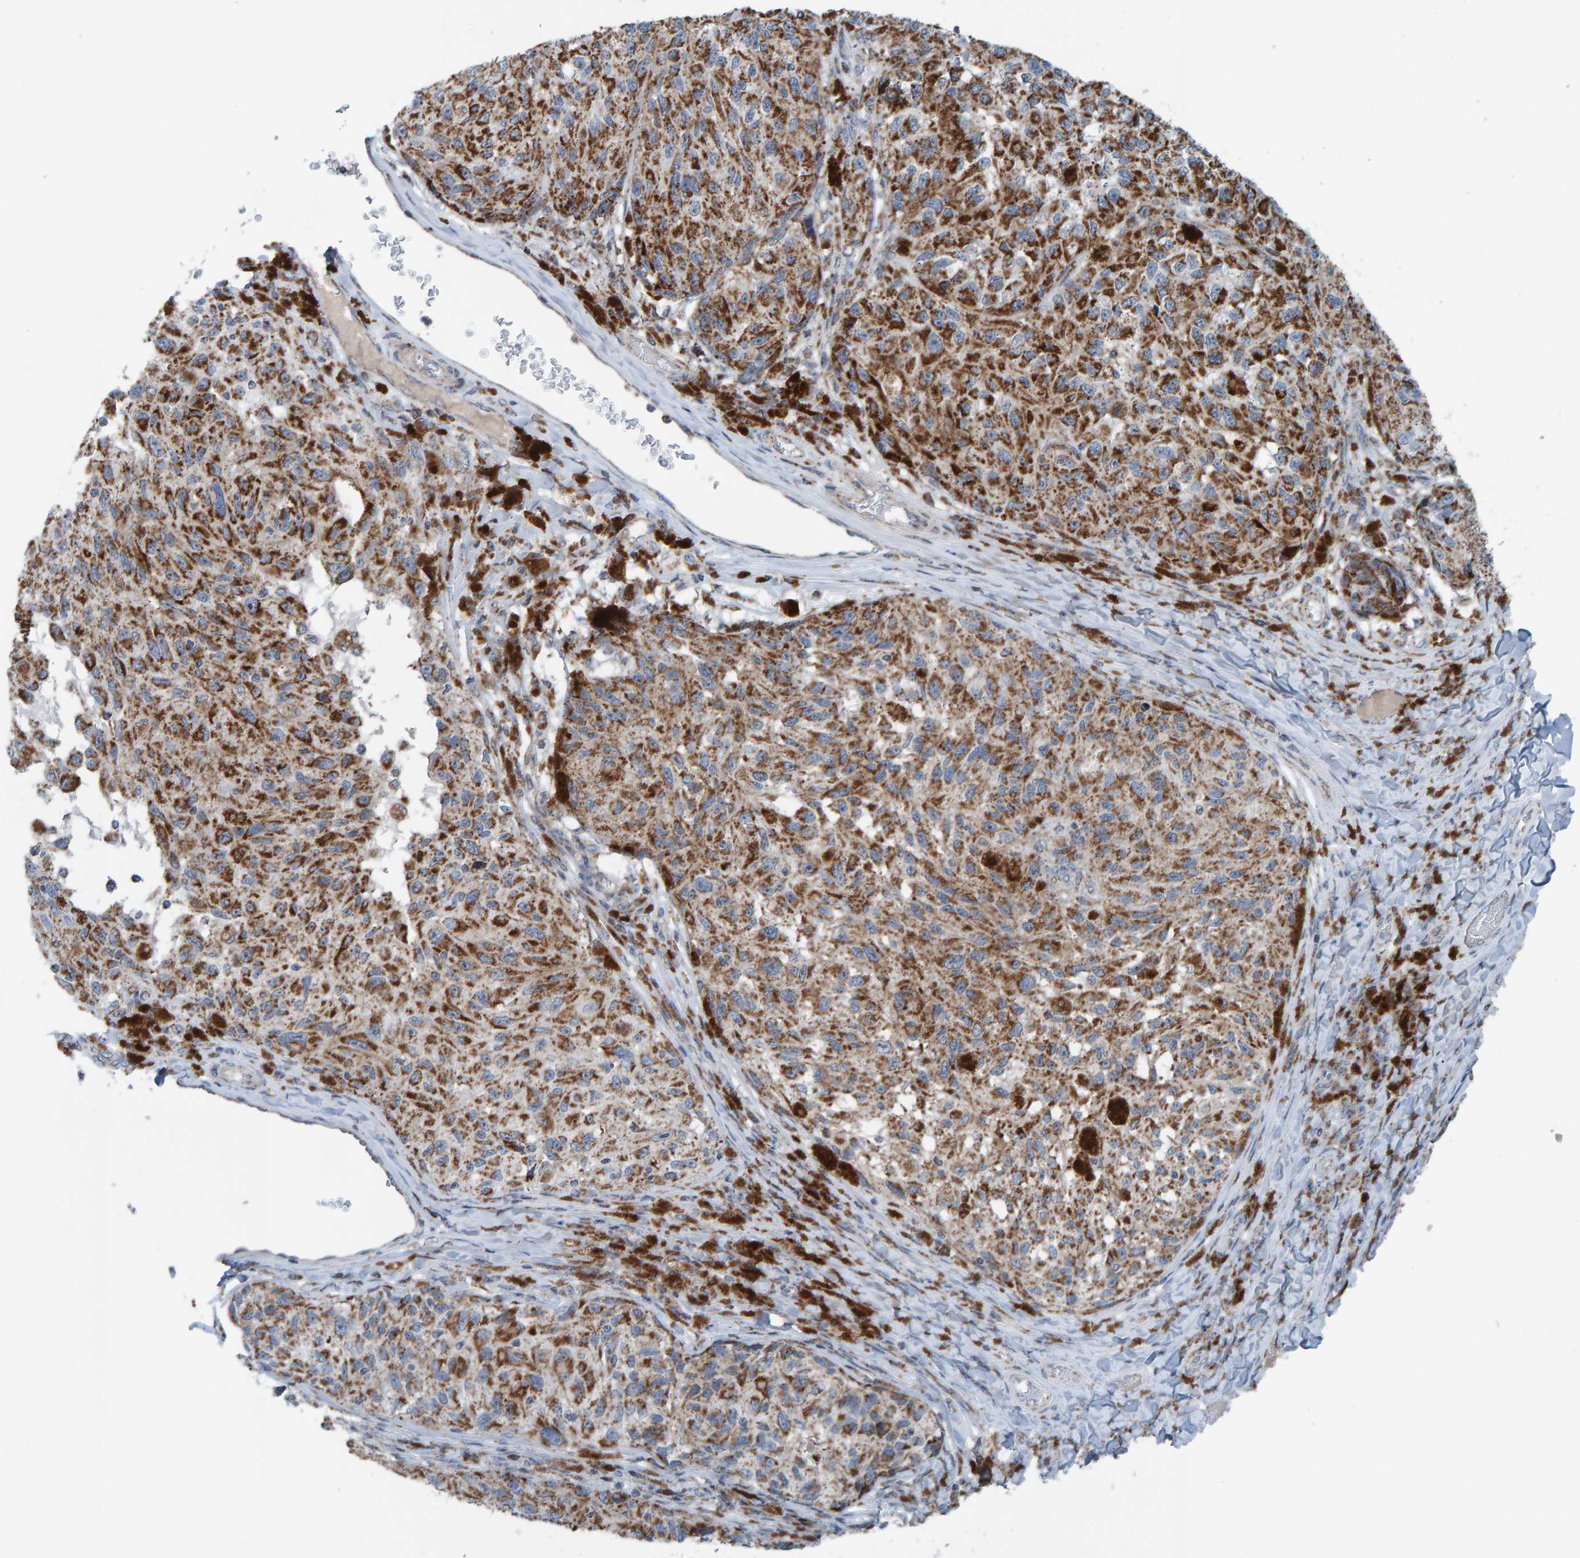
{"staining": {"intensity": "moderate", "quantity": "25%-75%", "location": "cytoplasmic/membranous"}, "tissue": "melanoma", "cell_type": "Tumor cells", "image_type": "cancer", "snomed": [{"axis": "morphology", "description": "Malignant melanoma, NOS"}, {"axis": "topography", "description": "Skin"}], "caption": "Protein expression by immunohistochemistry (IHC) exhibits moderate cytoplasmic/membranous expression in about 25%-75% of tumor cells in malignant melanoma.", "gene": "ZNF48", "patient": {"sex": "female", "age": 73}}